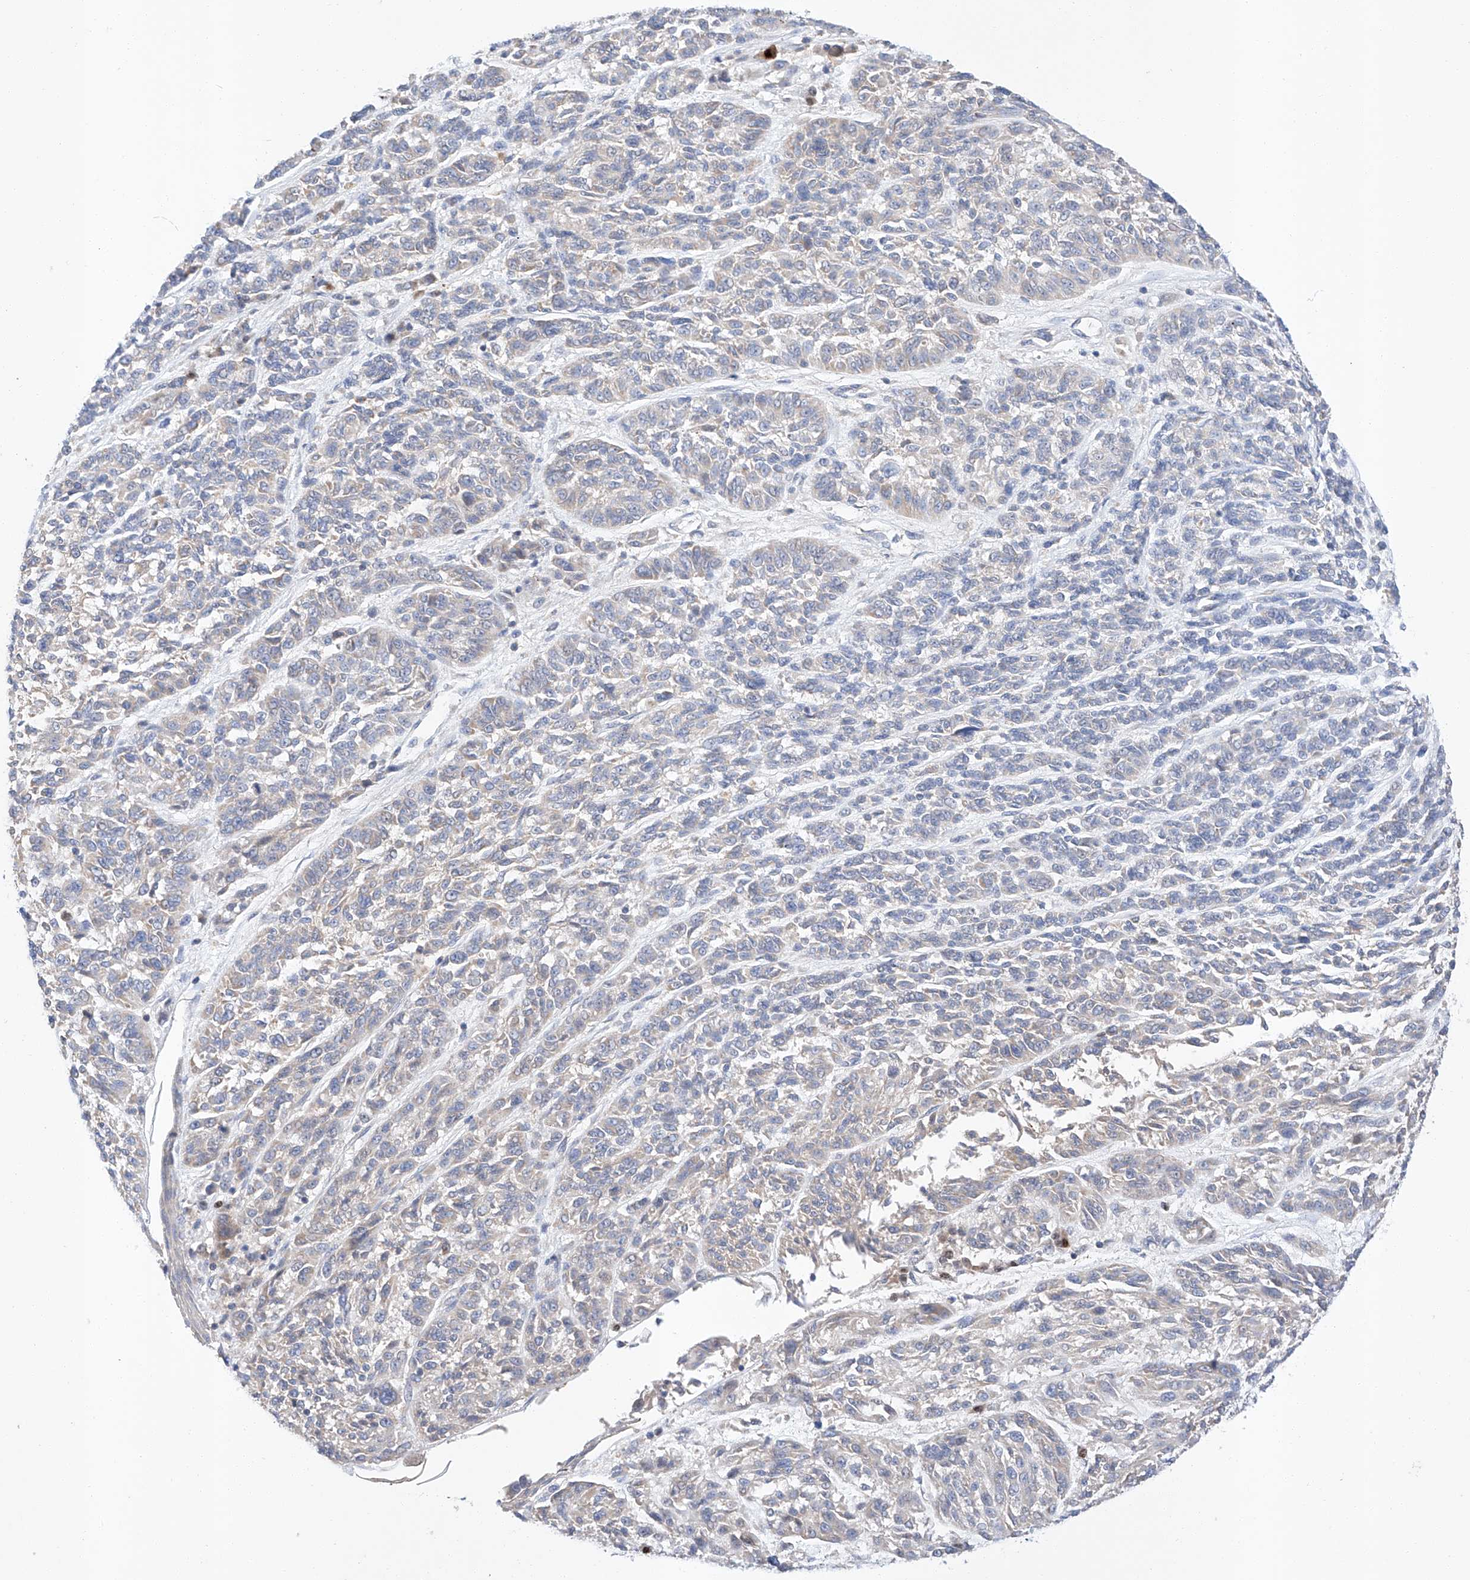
{"staining": {"intensity": "weak", "quantity": "<25%", "location": "cytoplasmic/membranous"}, "tissue": "melanoma", "cell_type": "Tumor cells", "image_type": "cancer", "snomed": [{"axis": "morphology", "description": "Malignant melanoma, NOS"}, {"axis": "topography", "description": "Skin"}], "caption": "There is no significant staining in tumor cells of malignant melanoma.", "gene": "C6orf118", "patient": {"sex": "male", "age": 53}}